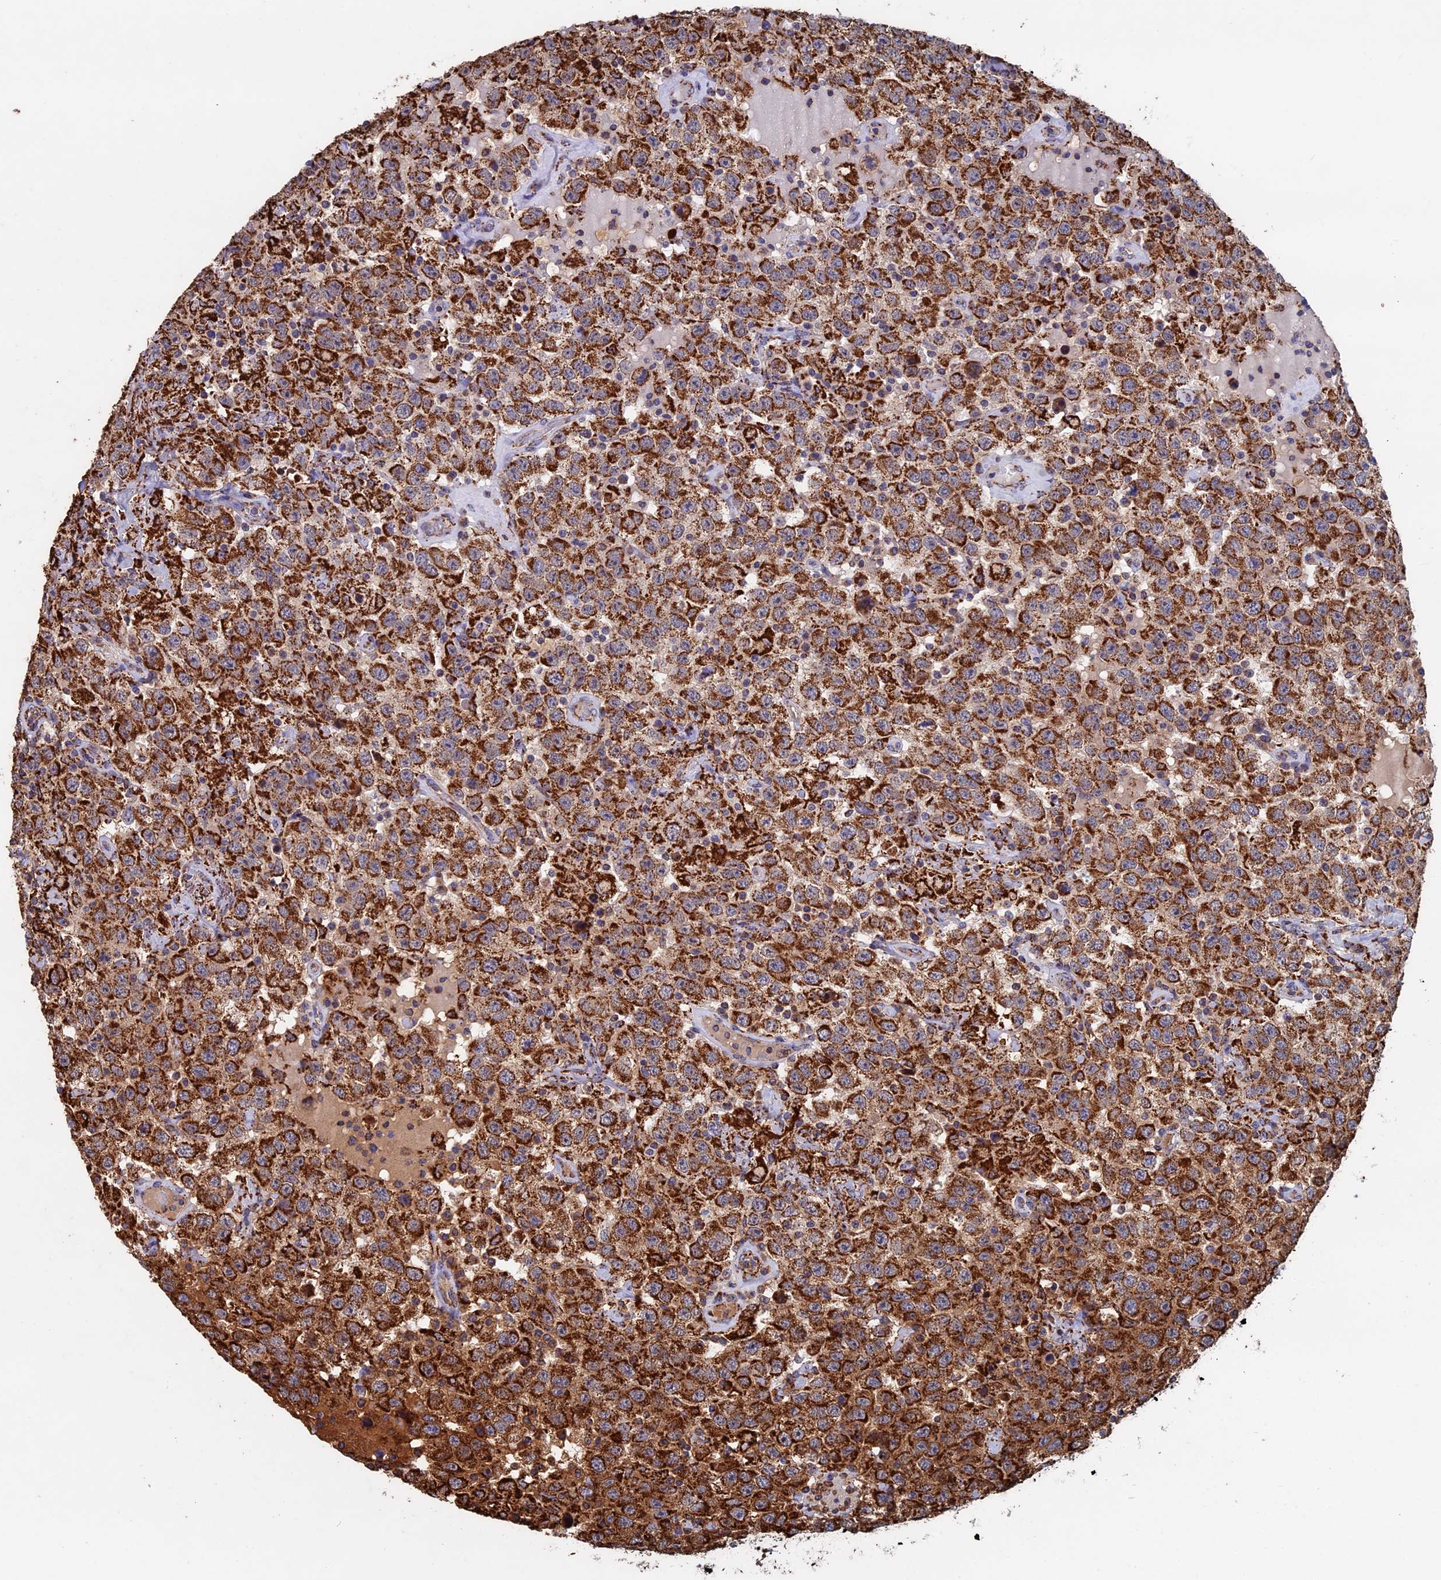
{"staining": {"intensity": "strong", "quantity": ">75%", "location": "cytoplasmic/membranous"}, "tissue": "testis cancer", "cell_type": "Tumor cells", "image_type": "cancer", "snomed": [{"axis": "morphology", "description": "Seminoma, NOS"}, {"axis": "topography", "description": "Testis"}], "caption": "The image exhibits staining of testis seminoma, revealing strong cytoplasmic/membranous protein positivity (brown color) within tumor cells. The staining is performed using DAB brown chromogen to label protein expression. The nuclei are counter-stained blue using hematoxylin.", "gene": "SEC24D", "patient": {"sex": "male", "age": 41}}